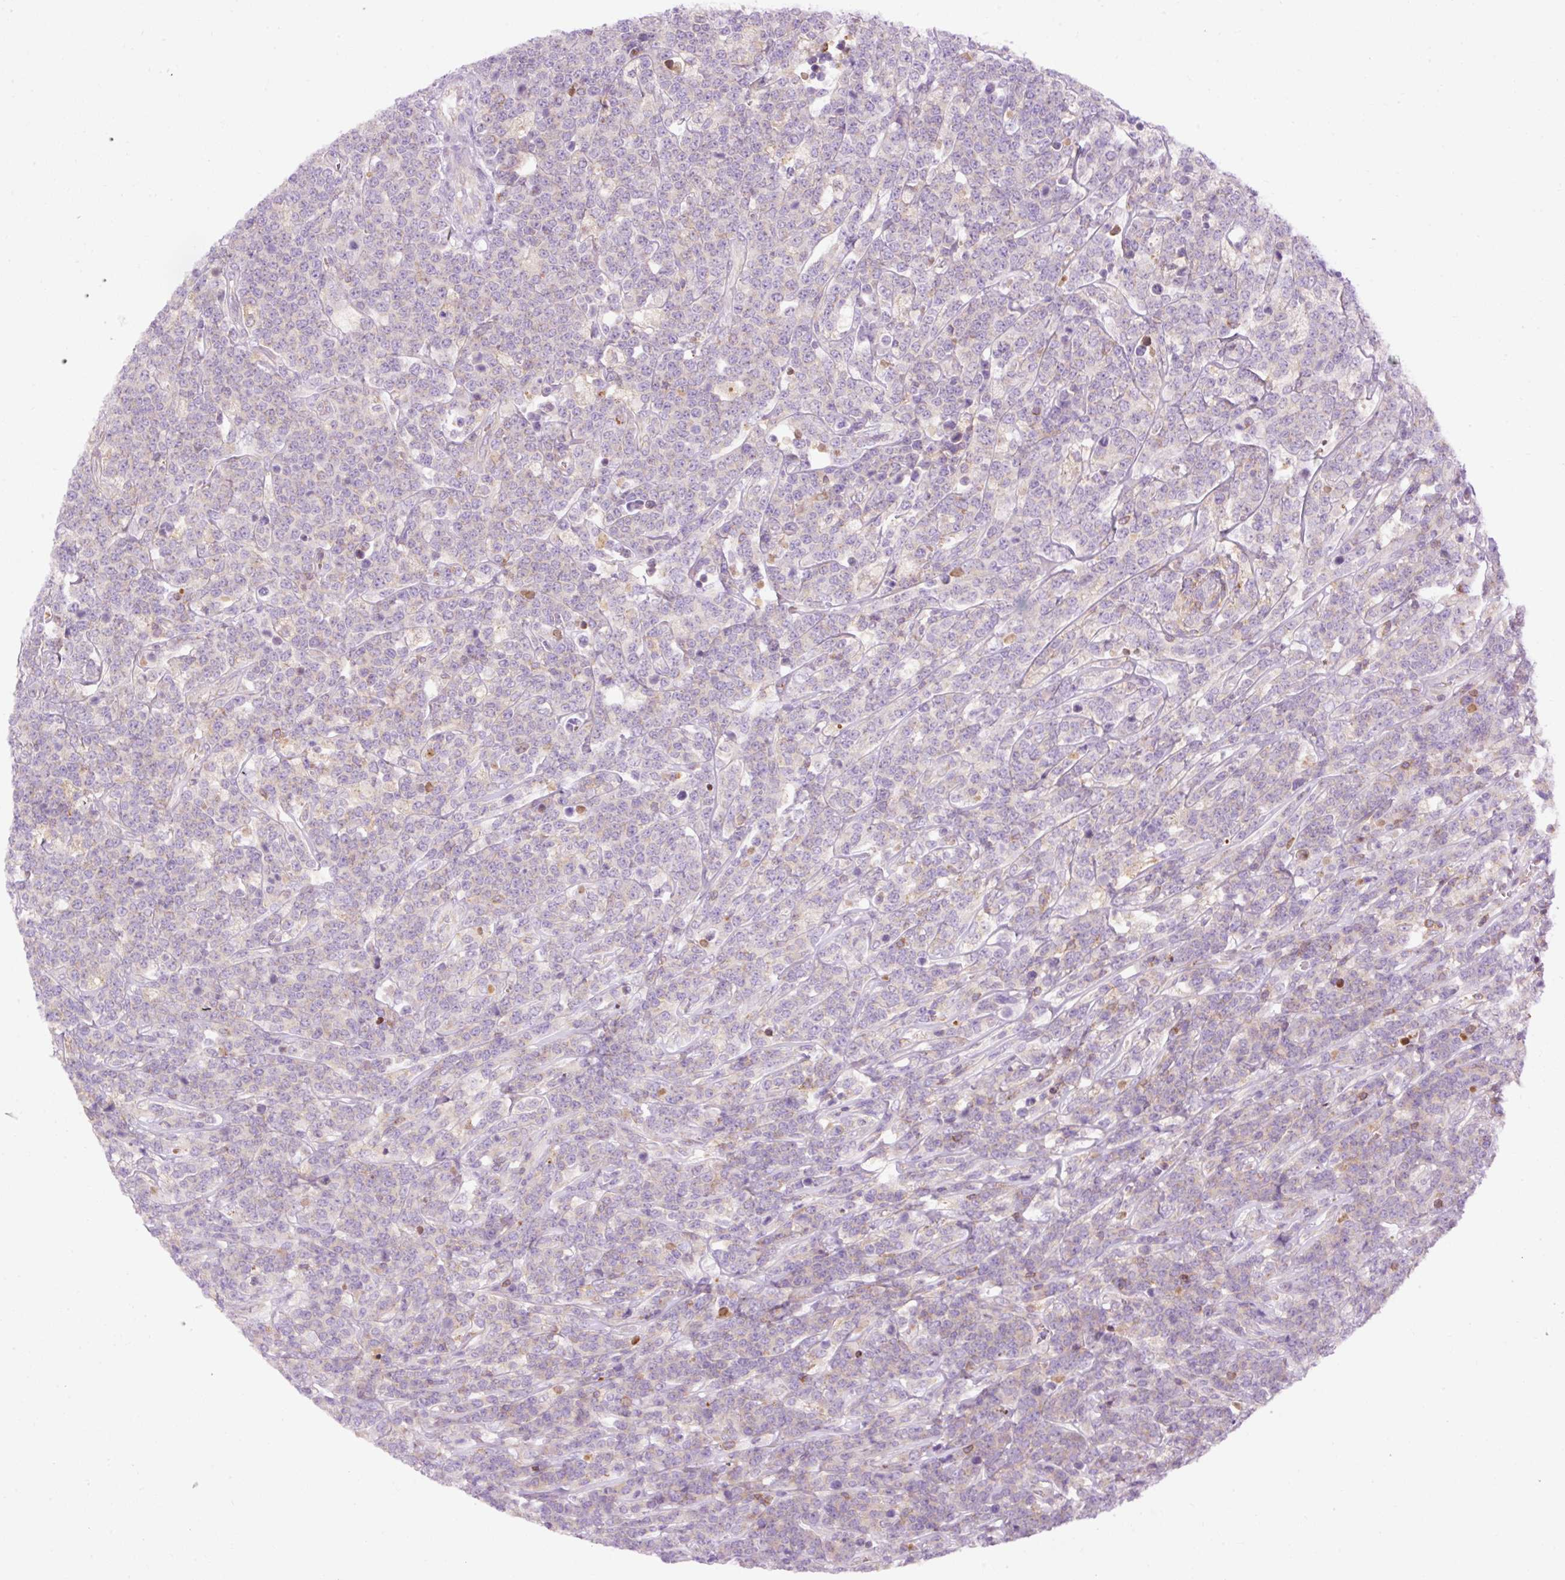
{"staining": {"intensity": "negative", "quantity": "none", "location": "none"}, "tissue": "lymphoma", "cell_type": "Tumor cells", "image_type": "cancer", "snomed": [{"axis": "morphology", "description": "Malignant lymphoma, non-Hodgkin's type, High grade"}, {"axis": "topography", "description": "Small intestine"}], "caption": "Tumor cells show no significant protein expression in lymphoma. (Stains: DAB immunohistochemistry (IHC) with hematoxylin counter stain, Microscopy: brightfield microscopy at high magnification).", "gene": "CD83", "patient": {"sex": "male", "age": 8}}